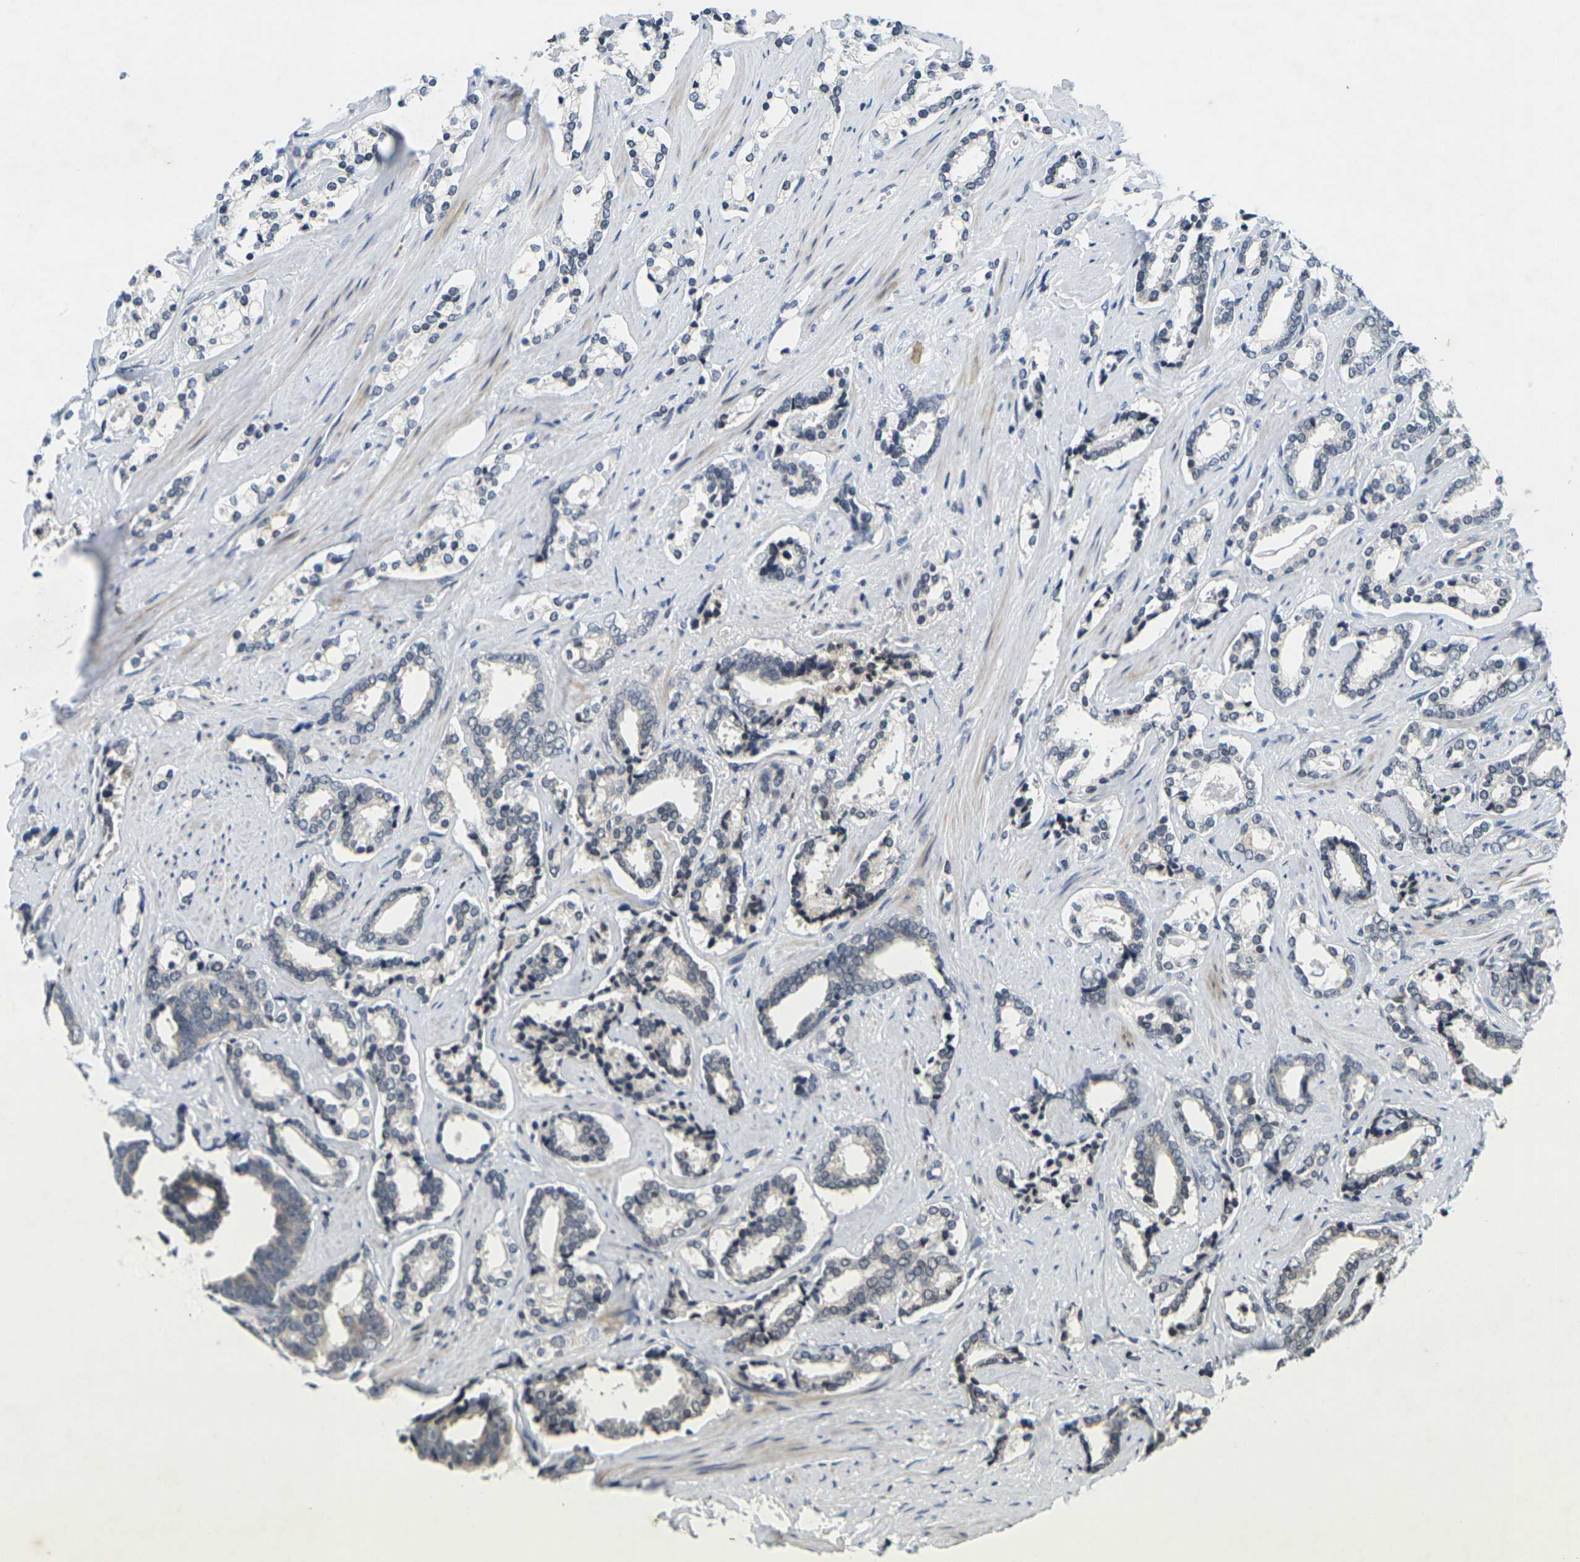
{"staining": {"intensity": "negative", "quantity": "none", "location": "none"}, "tissue": "prostate cancer", "cell_type": "Tumor cells", "image_type": "cancer", "snomed": [{"axis": "morphology", "description": "Adenocarcinoma, High grade"}, {"axis": "topography", "description": "Prostate"}], "caption": "Immunohistochemistry photomicrograph of neoplastic tissue: human prostate adenocarcinoma (high-grade) stained with DAB displays no significant protein staining in tumor cells.", "gene": "C1QC", "patient": {"sex": "male", "age": 67}}